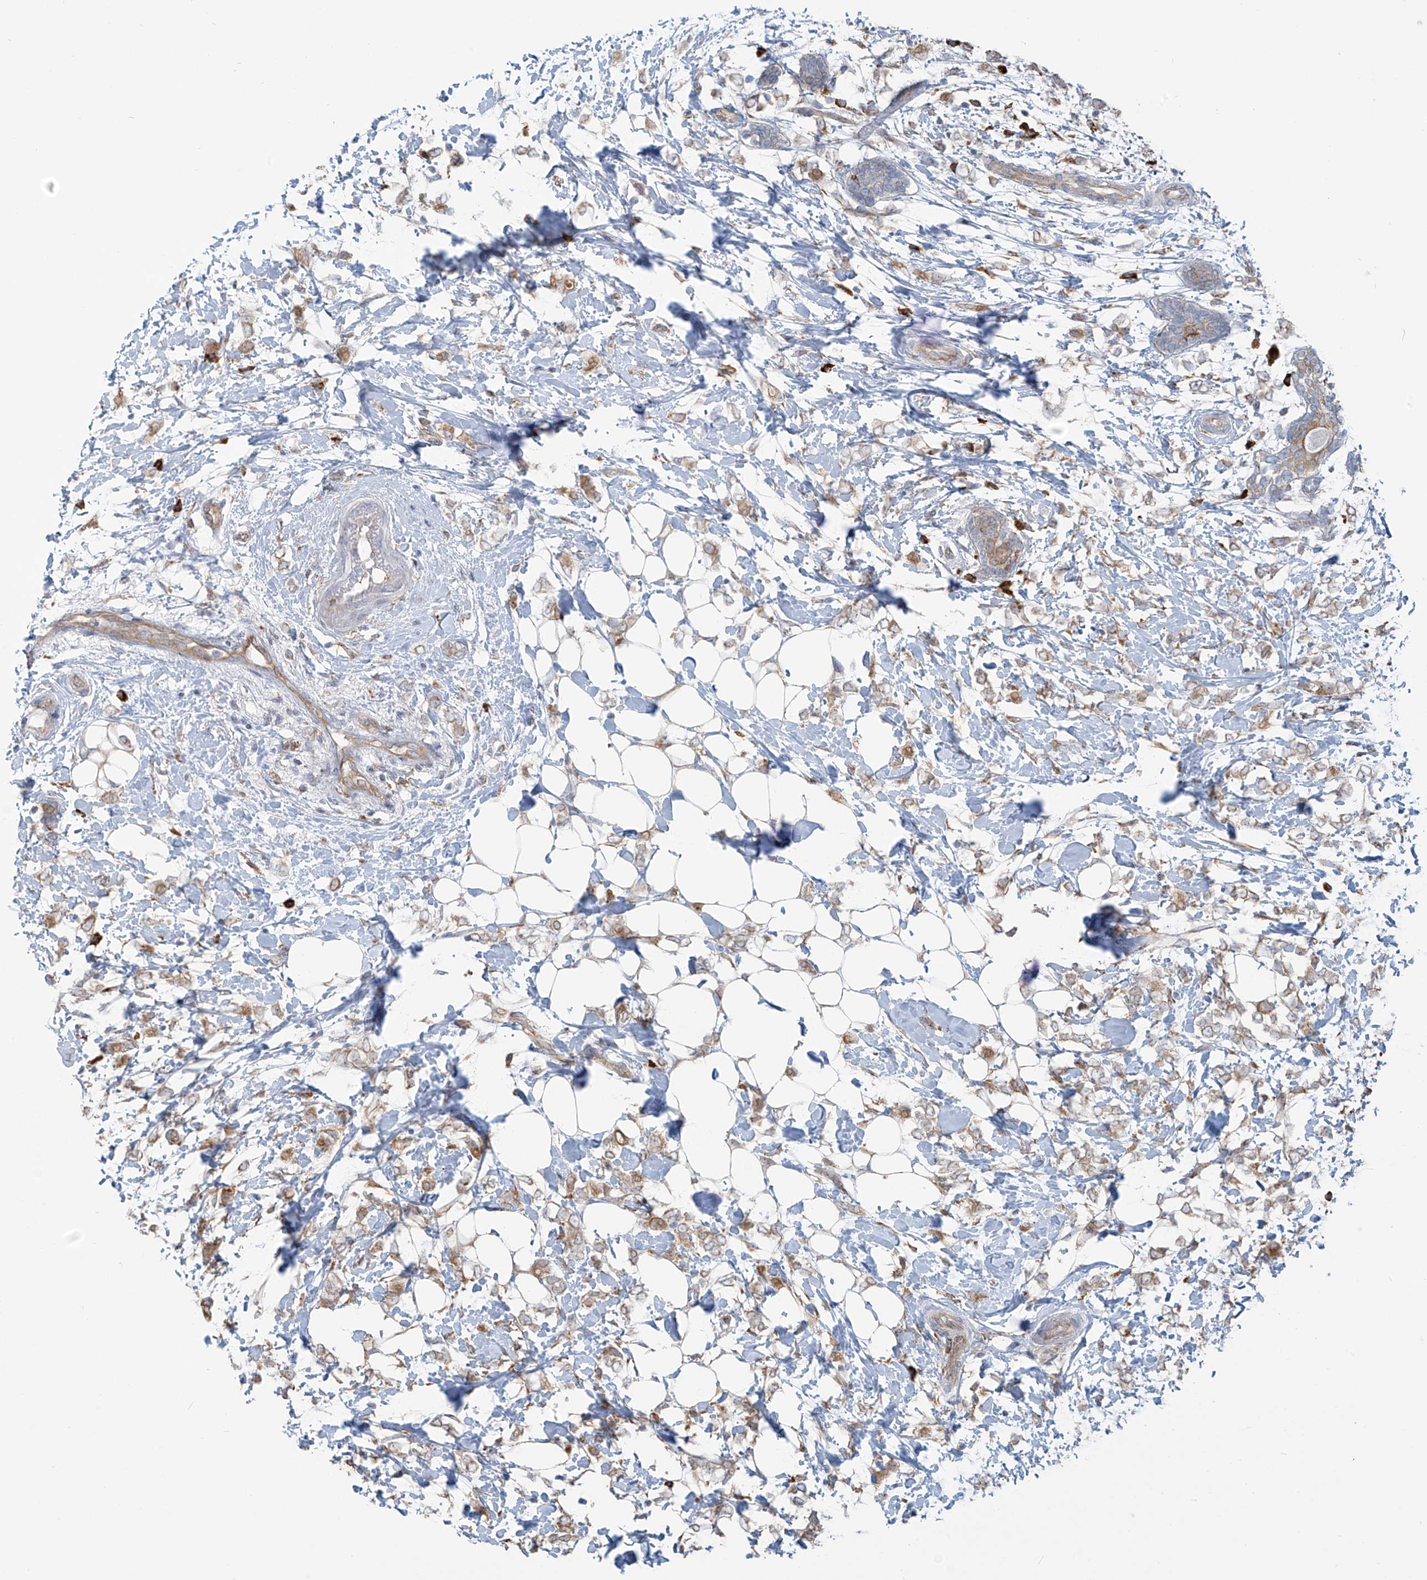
{"staining": {"intensity": "weak", "quantity": ">75%", "location": "cytoplasmic/membranous"}, "tissue": "breast cancer", "cell_type": "Tumor cells", "image_type": "cancer", "snomed": [{"axis": "morphology", "description": "Normal tissue, NOS"}, {"axis": "morphology", "description": "Lobular carcinoma"}, {"axis": "topography", "description": "Breast"}], "caption": "Breast lobular carcinoma stained for a protein shows weak cytoplasmic/membranous positivity in tumor cells. Nuclei are stained in blue.", "gene": "KATNIP", "patient": {"sex": "female", "age": 47}}